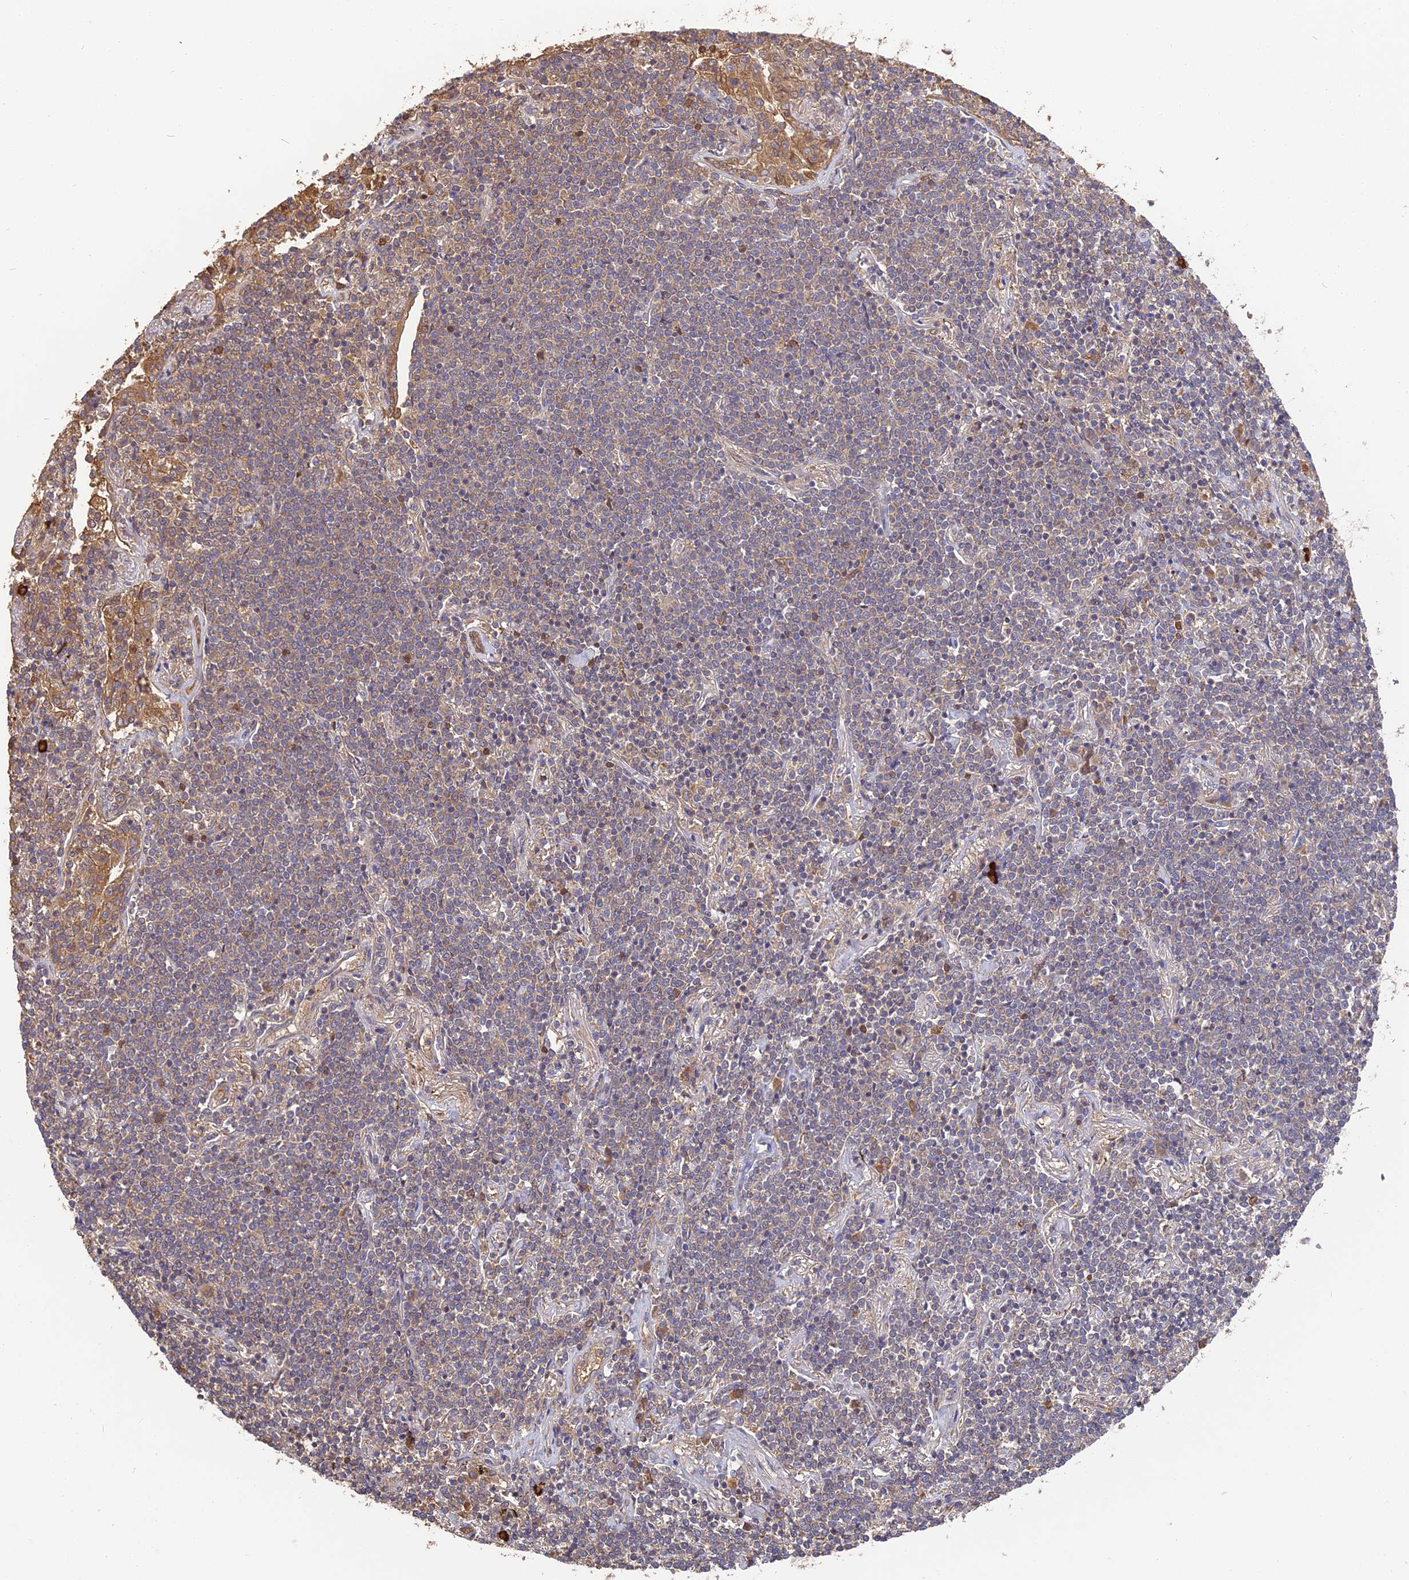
{"staining": {"intensity": "weak", "quantity": "25%-75%", "location": "cytoplasmic/membranous"}, "tissue": "lymphoma", "cell_type": "Tumor cells", "image_type": "cancer", "snomed": [{"axis": "morphology", "description": "Malignant lymphoma, non-Hodgkin's type, Low grade"}, {"axis": "topography", "description": "Lung"}], "caption": "About 25%-75% of tumor cells in human lymphoma reveal weak cytoplasmic/membranous protein staining as visualized by brown immunohistochemical staining.", "gene": "ERMAP", "patient": {"sex": "female", "age": 71}}